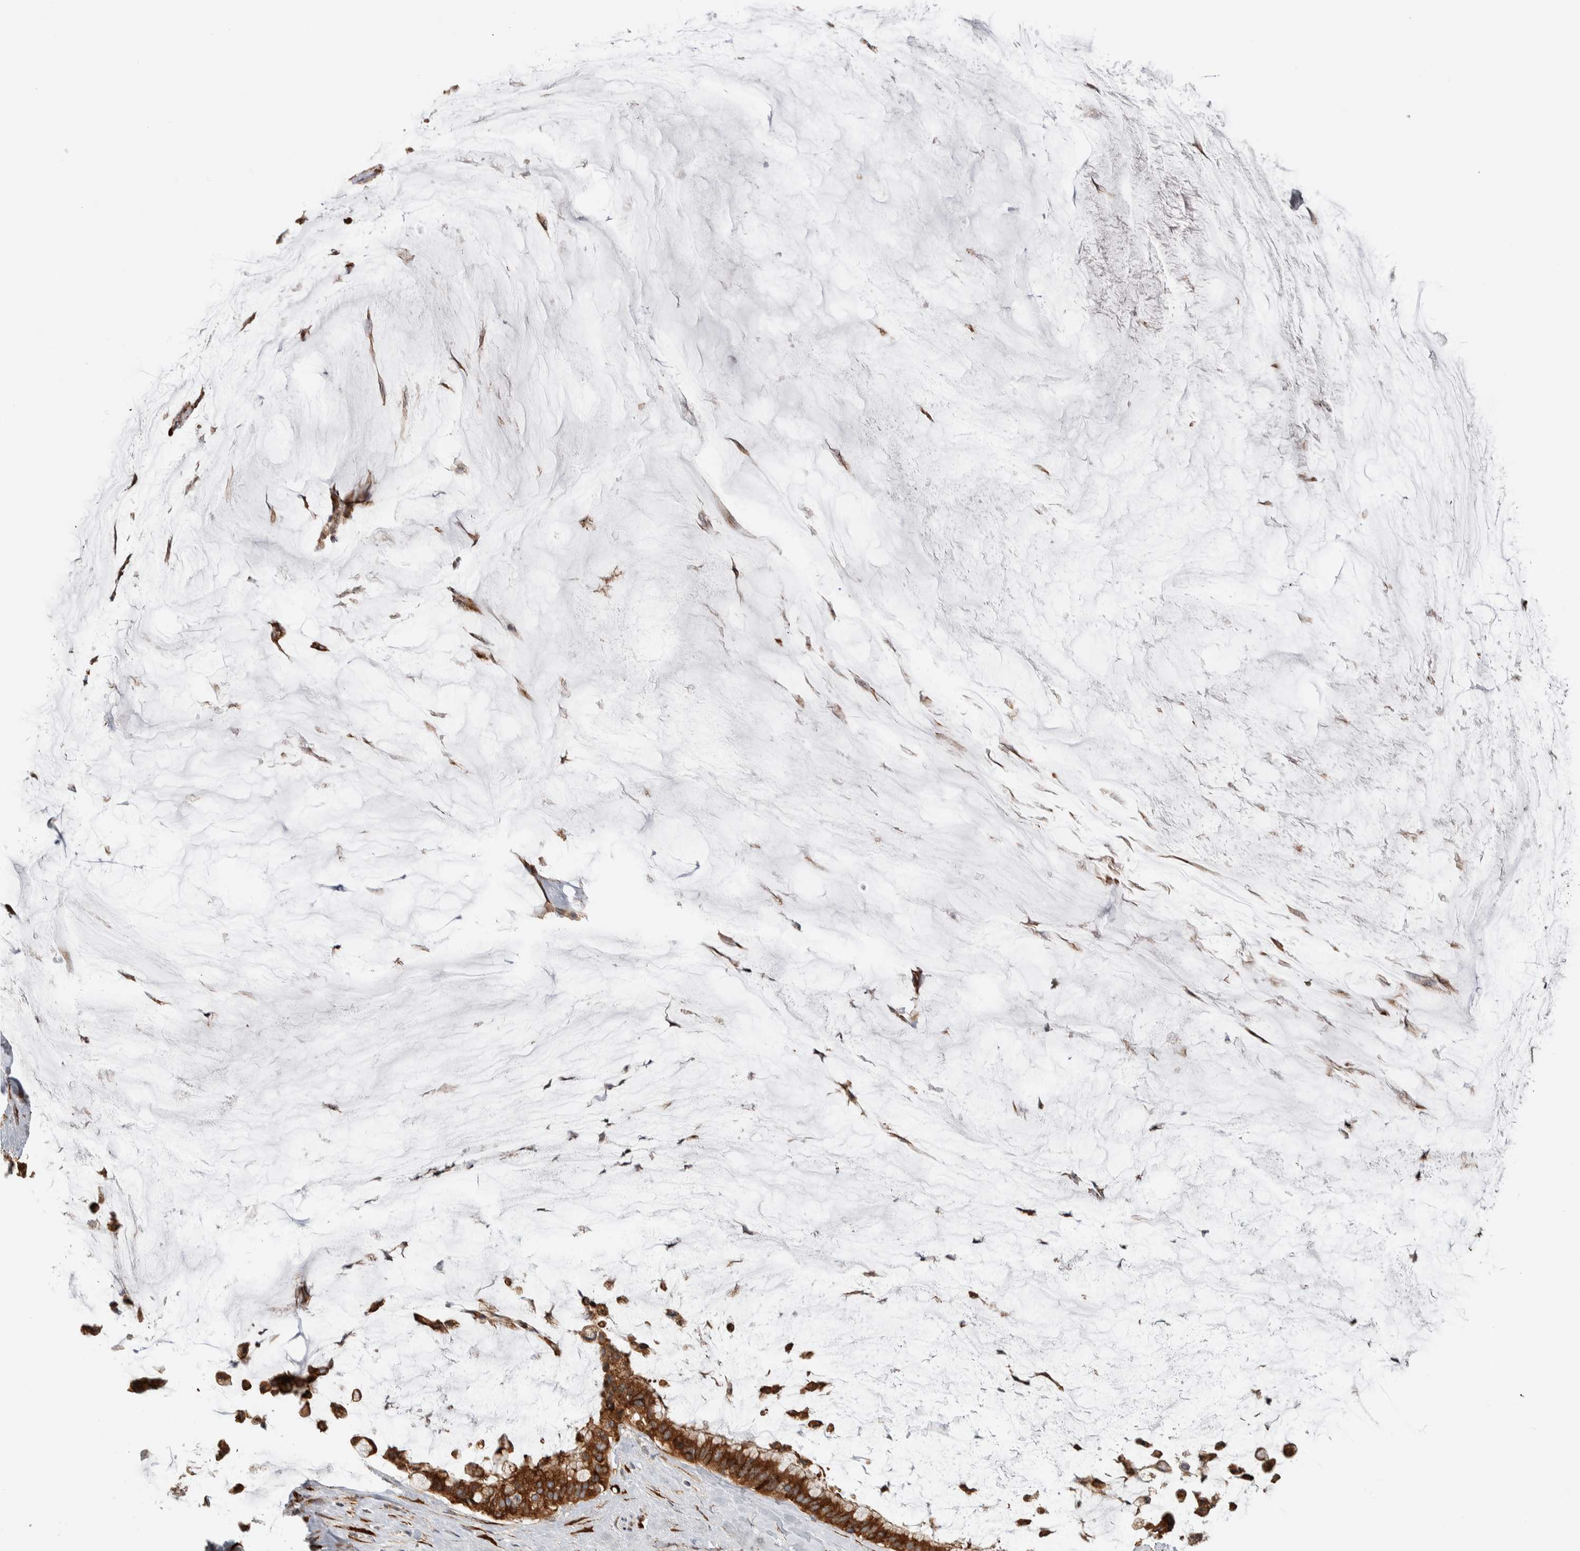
{"staining": {"intensity": "strong", "quantity": ">75%", "location": "cytoplasmic/membranous"}, "tissue": "pancreatic cancer", "cell_type": "Tumor cells", "image_type": "cancer", "snomed": [{"axis": "morphology", "description": "Adenocarcinoma, NOS"}, {"axis": "topography", "description": "Pancreas"}], "caption": "IHC image of neoplastic tissue: pancreatic adenocarcinoma stained using immunohistochemistry (IHC) demonstrates high levels of strong protein expression localized specifically in the cytoplasmic/membranous of tumor cells, appearing as a cytoplasmic/membranous brown color.", "gene": "EIF3H", "patient": {"sex": "male", "age": 41}}